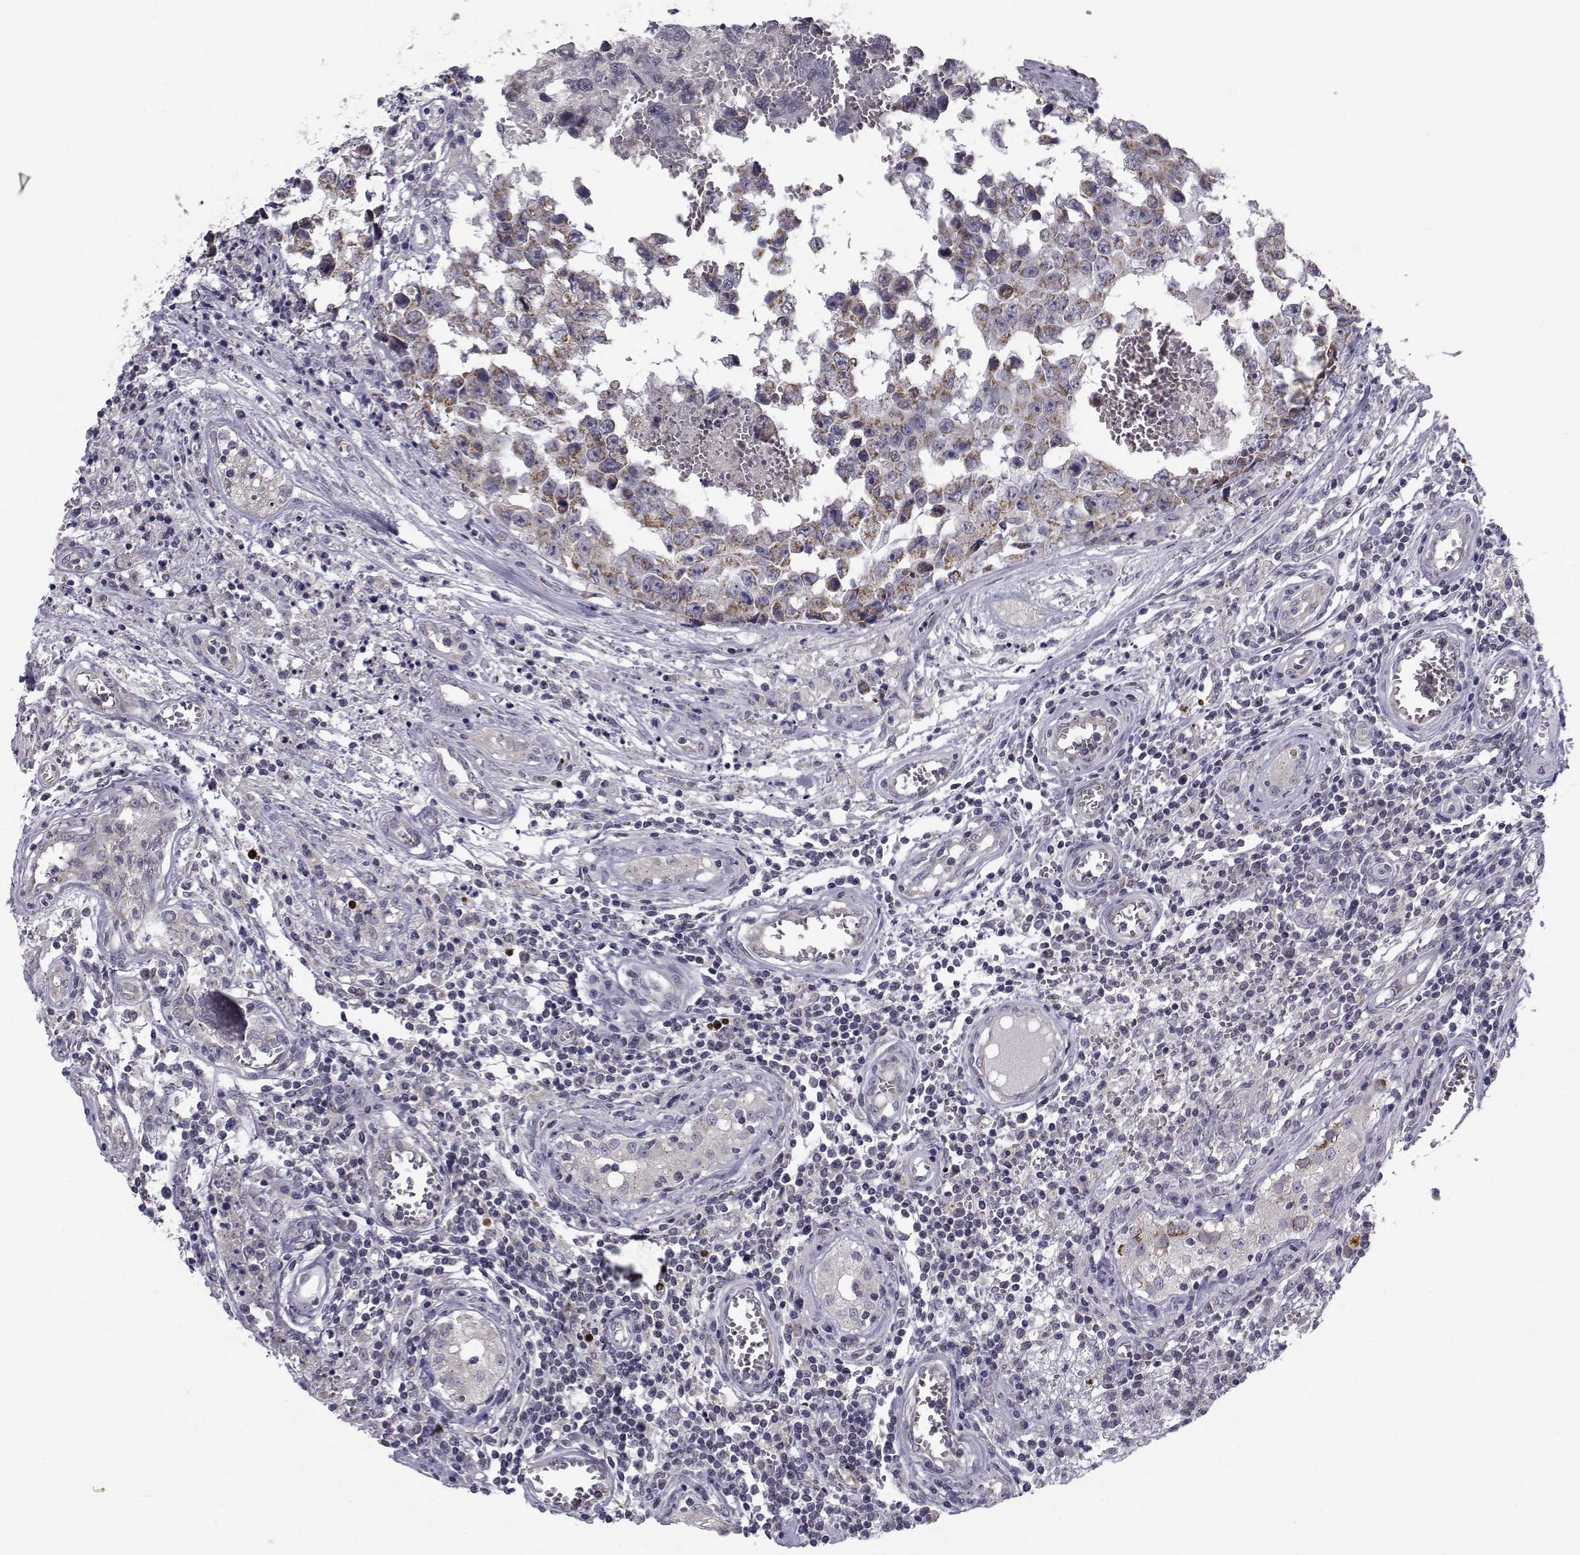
{"staining": {"intensity": "weak", "quantity": "25%-75%", "location": "cytoplasmic/membranous"}, "tissue": "testis cancer", "cell_type": "Tumor cells", "image_type": "cancer", "snomed": [{"axis": "morphology", "description": "Carcinoma, Embryonal, NOS"}, {"axis": "topography", "description": "Testis"}], "caption": "This is an image of IHC staining of testis embryonal carcinoma, which shows weak expression in the cytoplasmic/membranous of tumor cells.", "gene": "ANGPT1", "patient": {"sex": "male", "age": 36}}